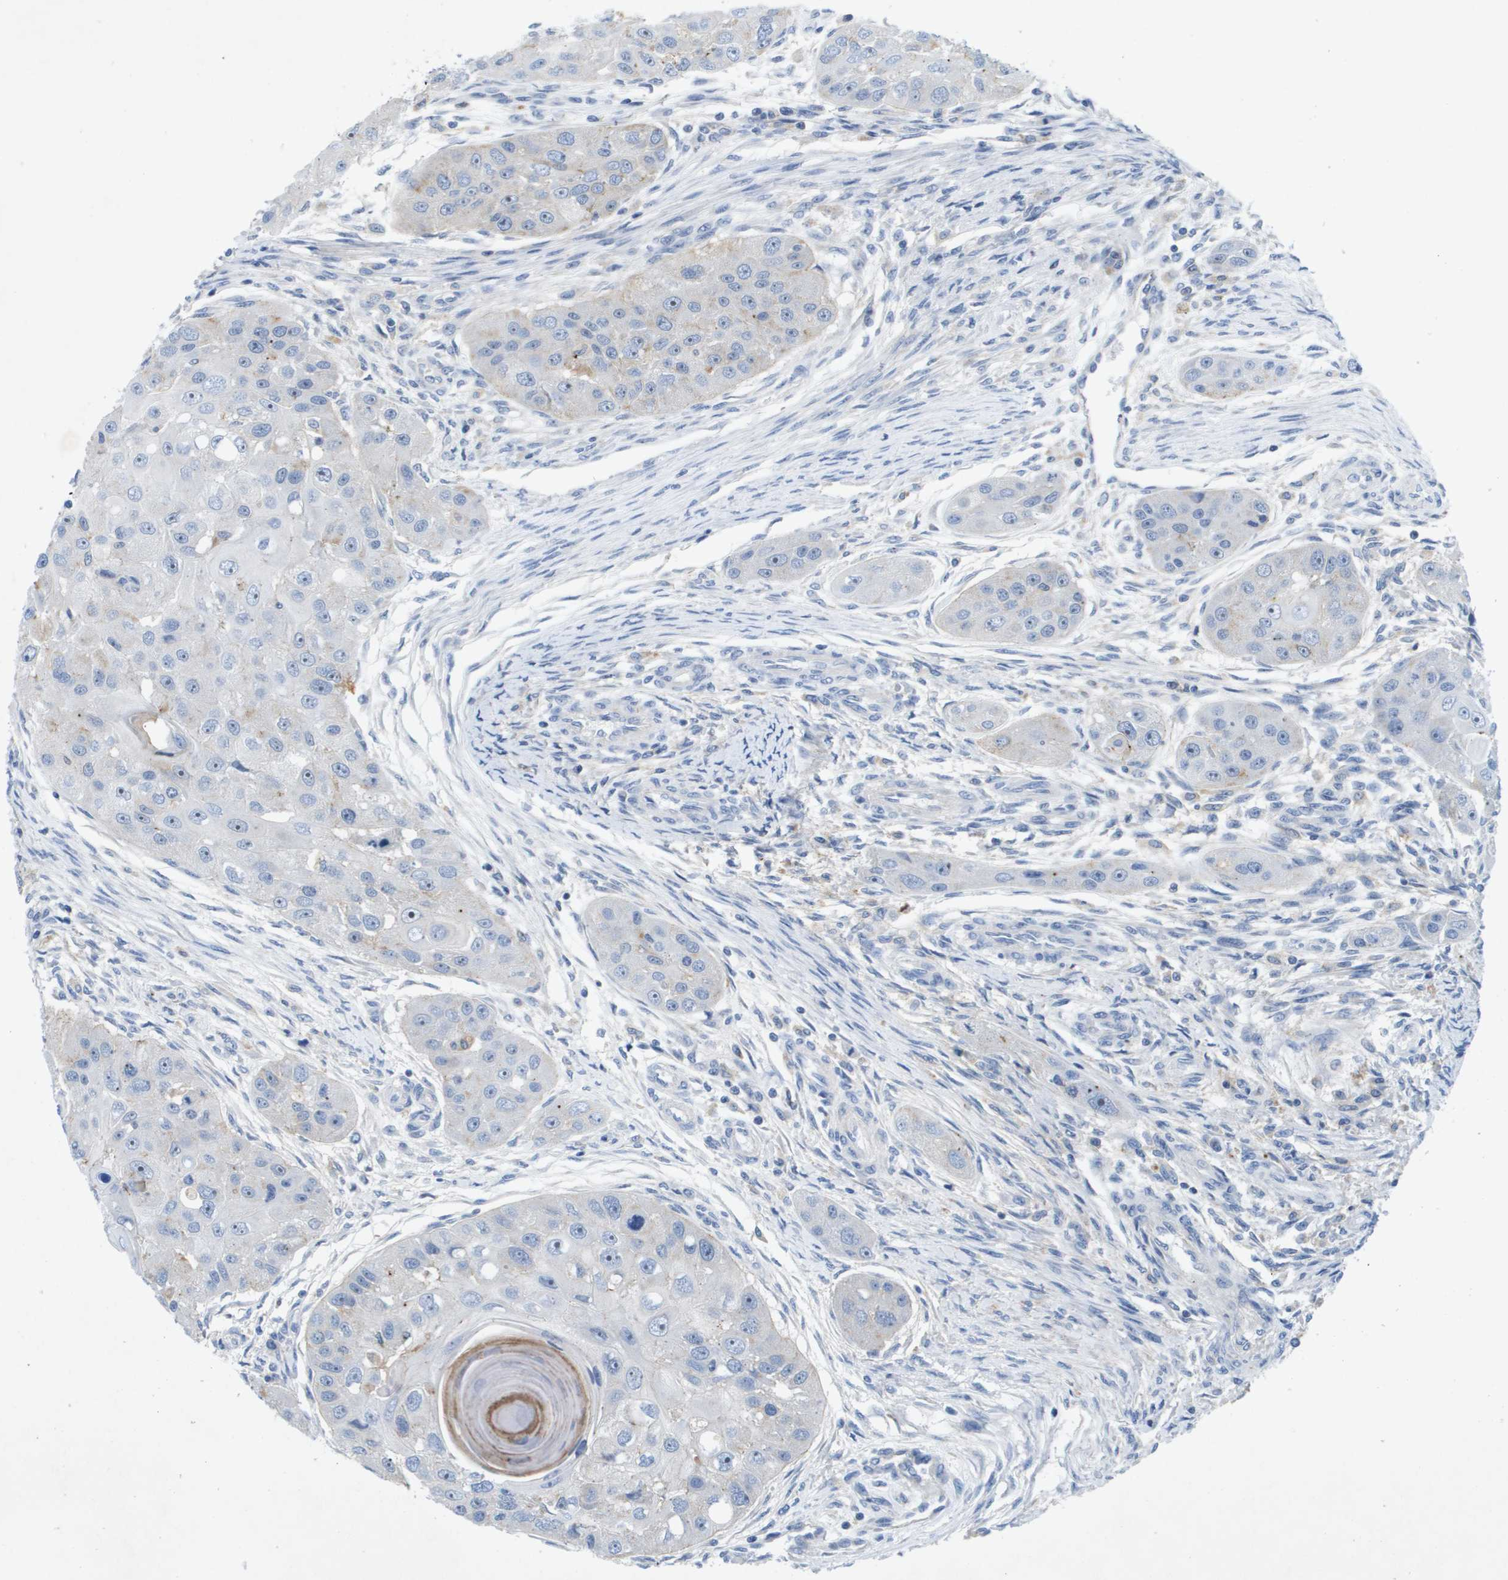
{"staining": {"intensity": "negative", "quantity": "none", "location": "none"}, "tissue": "head and neck cancer", "cell_type": "Tumor cells", "image_type": "cancer", "snomed": [{"axis": "morphology", "description": "Normal tissue, NOS"}, {"axis": "morphology", "description": "Squamous cell carcinoma, NOS"}, {"axis": "topography", "description": "Skeletal muscle"}, {"axis": "topography", "description": "Head-Neck"}], "caption": "DAB (3,3'-diaminobenzidine) immunohistochemical staining of head and neck squamous cell carcinoma demonstrates no significant staining in tumor cells.", "gene": "LIPG", "patient": {"sex": "male", "age": 51}}